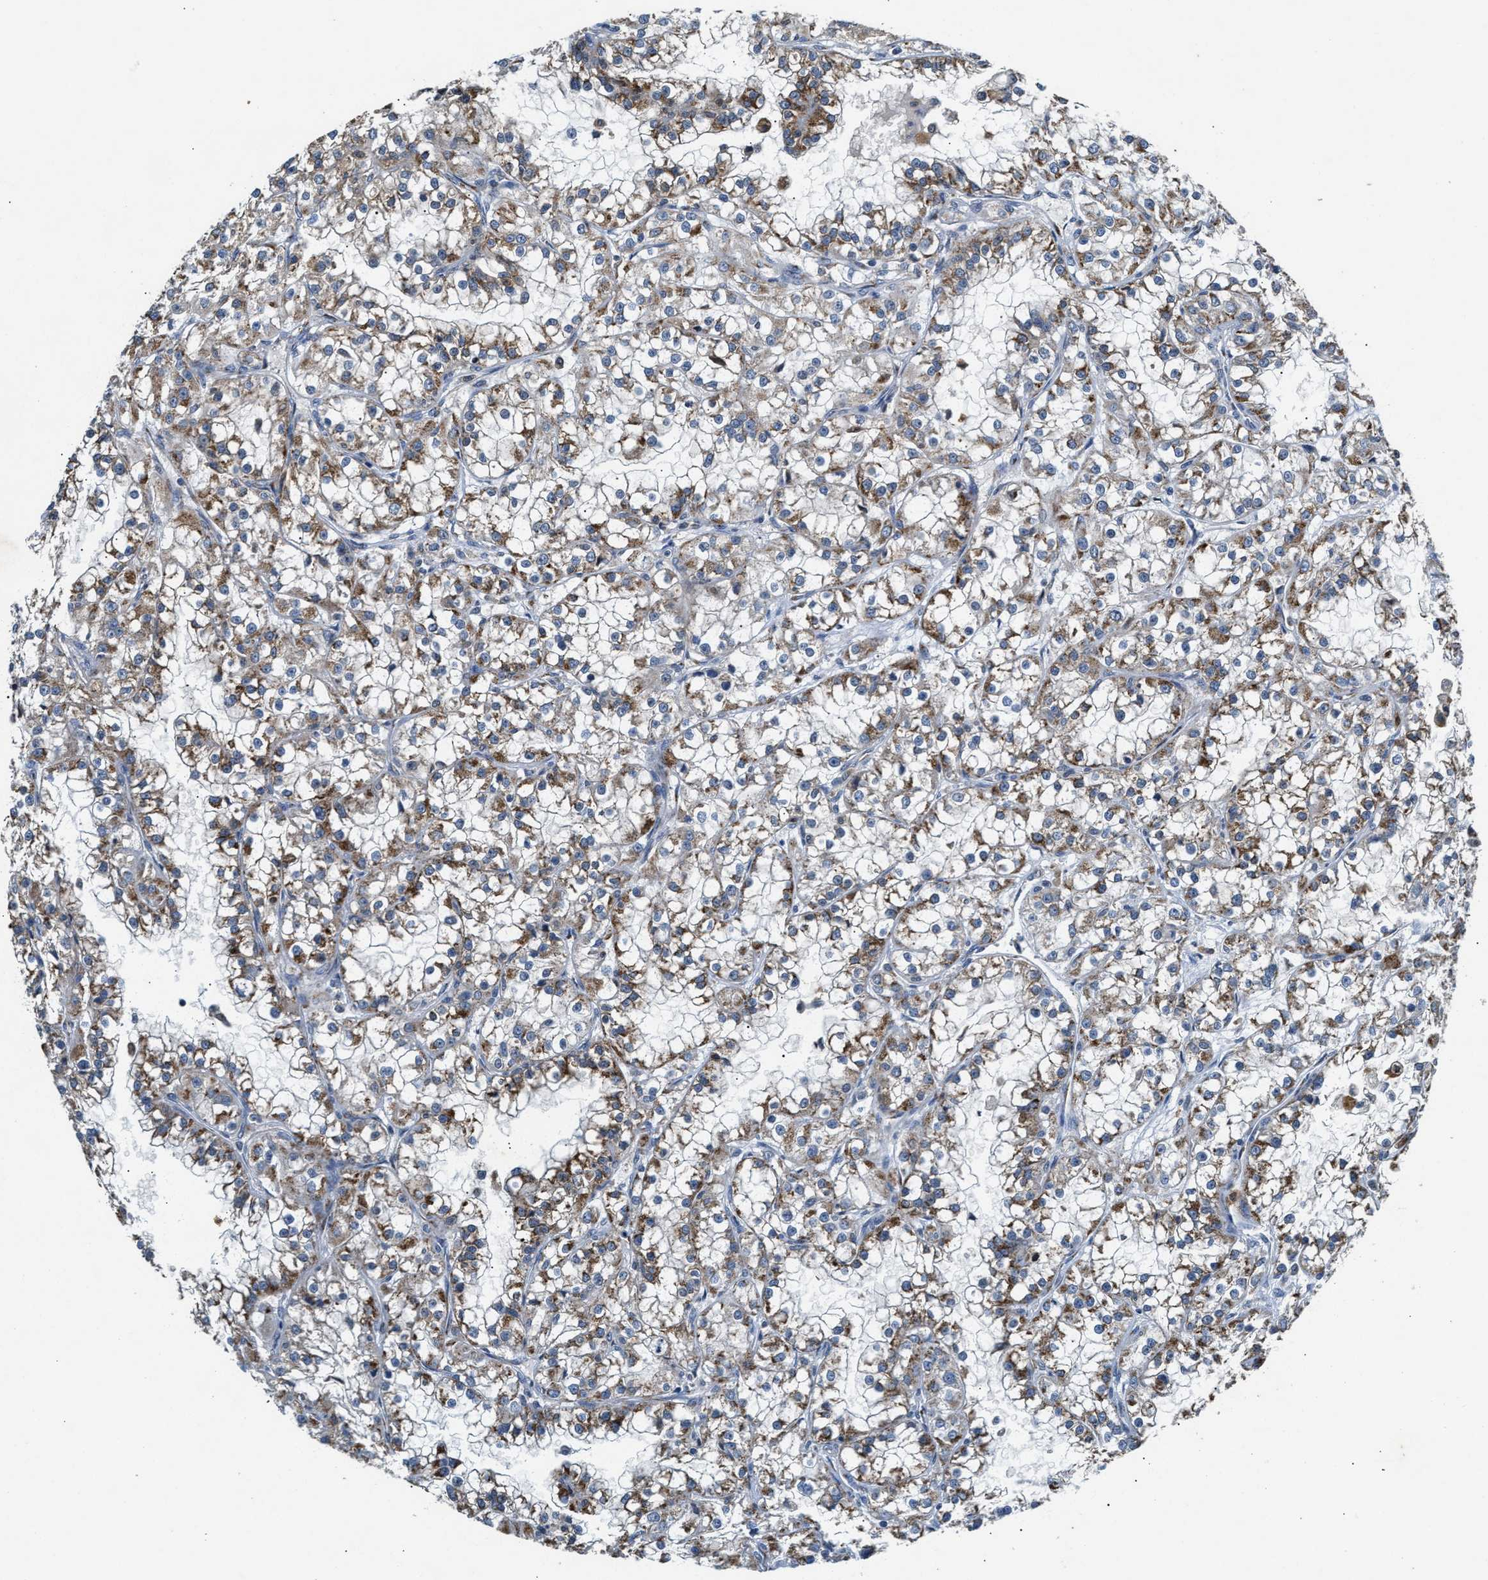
{"staining": {"intensity": "moderate", "quantity": ">75%", "location": "cytoplasmic/membranous"}, "tissue": "renal cancer", "cell_type": "Tumor cells", "image_type": "cancer", "snomed": [{"axis": "morphology", "description": "Adenocarcinoma, NOS"}, {"axis": "topography", "description": "Kidney"}], "caption": "Renal cancer was stained to show a protein in brown. There is medium levels of moderate cytoplasmic/membranous staining in approximately >75% of tumor cells.", "gene": "CHUK", "patient": {"sex": "female", "age": 52}}